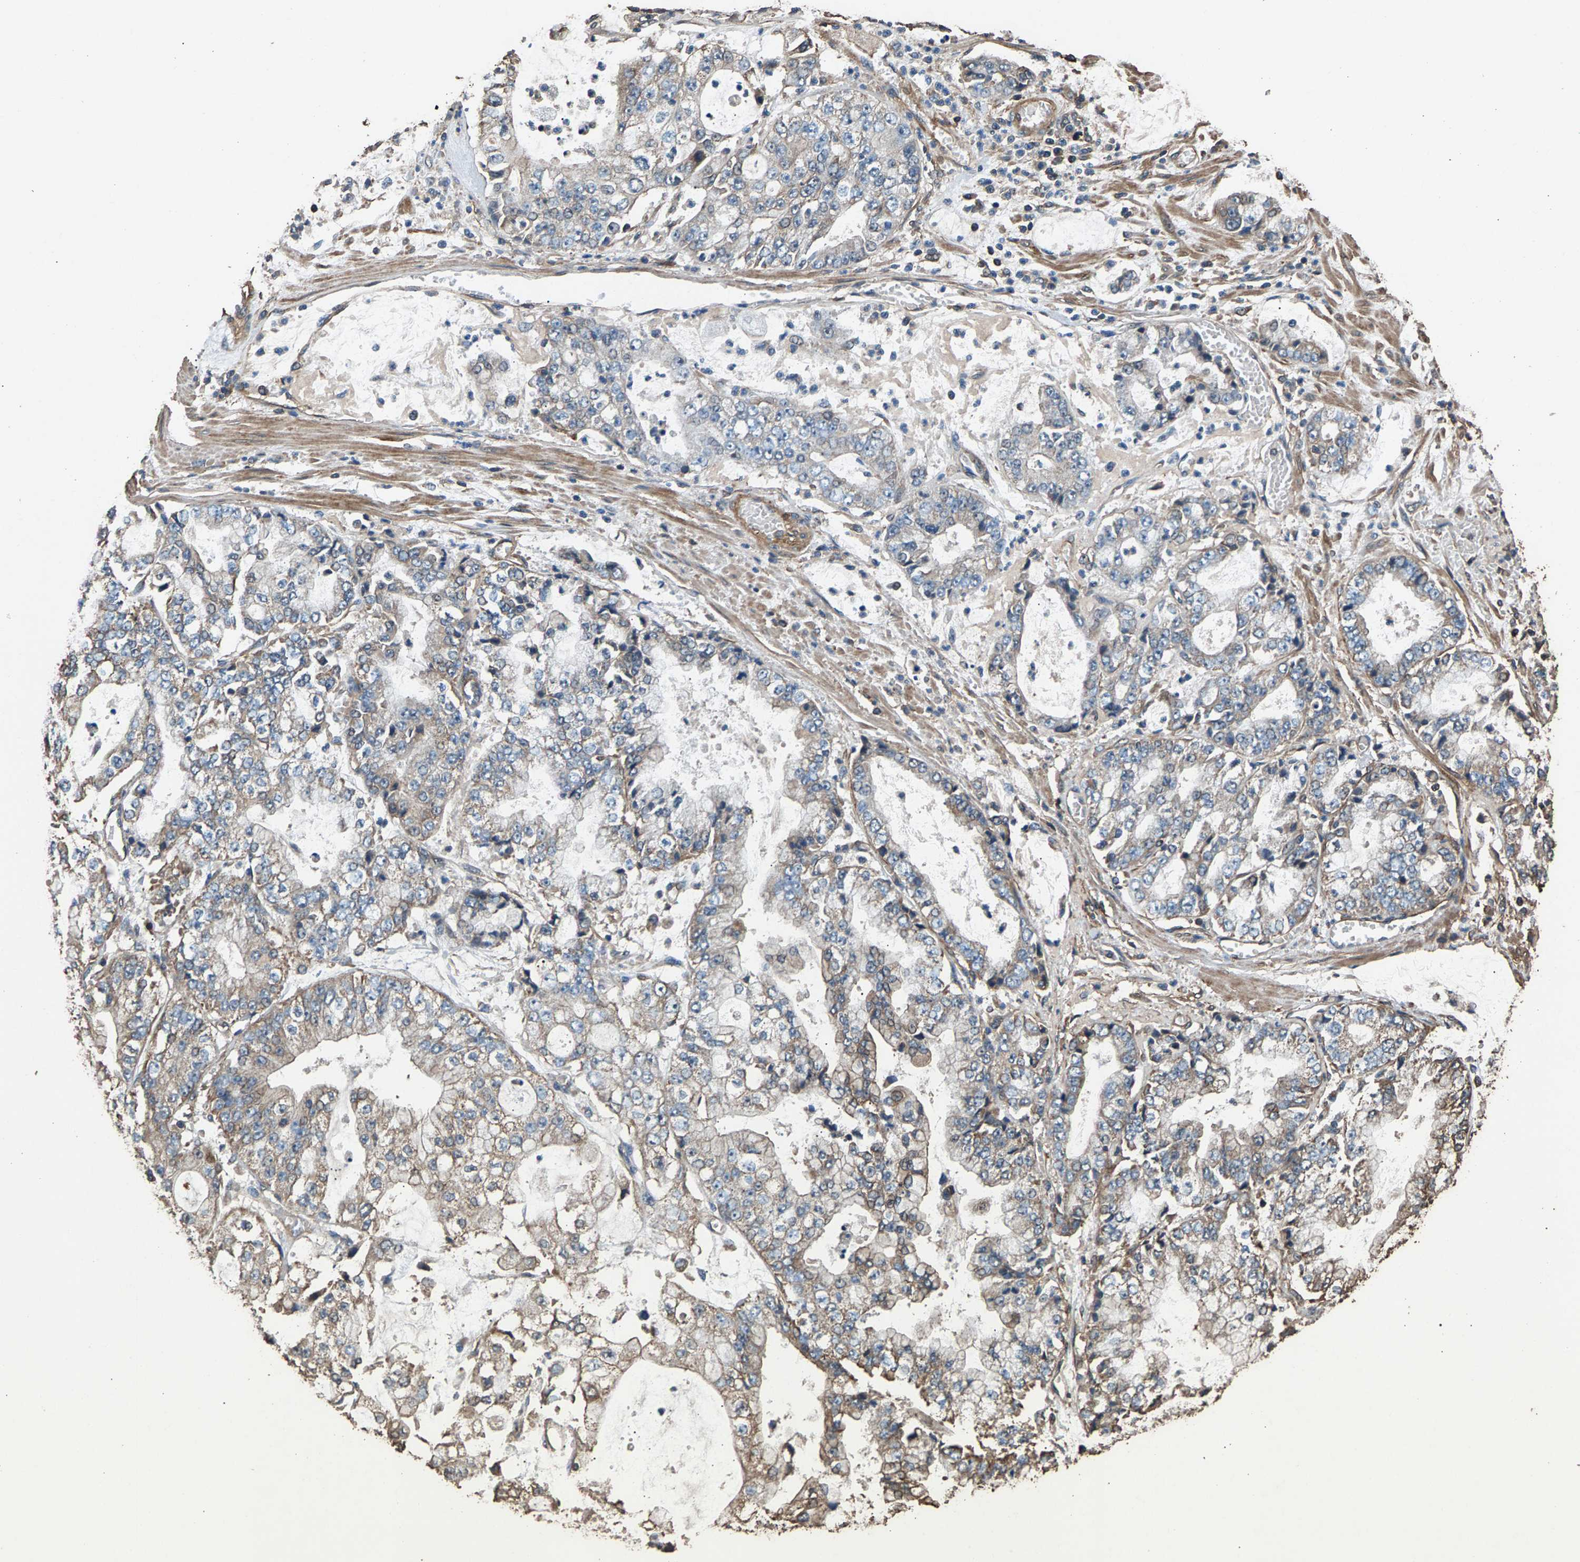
{"staining": {"intensity": "moderate", "quantity": "<25%", "location": "cytoplasmic/membranous"}, "tissue": "stomach cancer", "cell_type": "Tumor cells", "image_type": "cancer", "snomed": [{"axis": "morphology", "description": "Adenocarcinoma, NOS"}, {"axis": "topography", "description": "Stomach"}], "caption": "DAB (3,3'-diaminobenzidine) immunohistochemical staining of human stomach adenocarcinoma reveals moderate cytoplasmic/membranous protein staining in about <25% of tumor cells.", "gene": "MRPL27", "patient": {"sex": "male", "age": 76}}